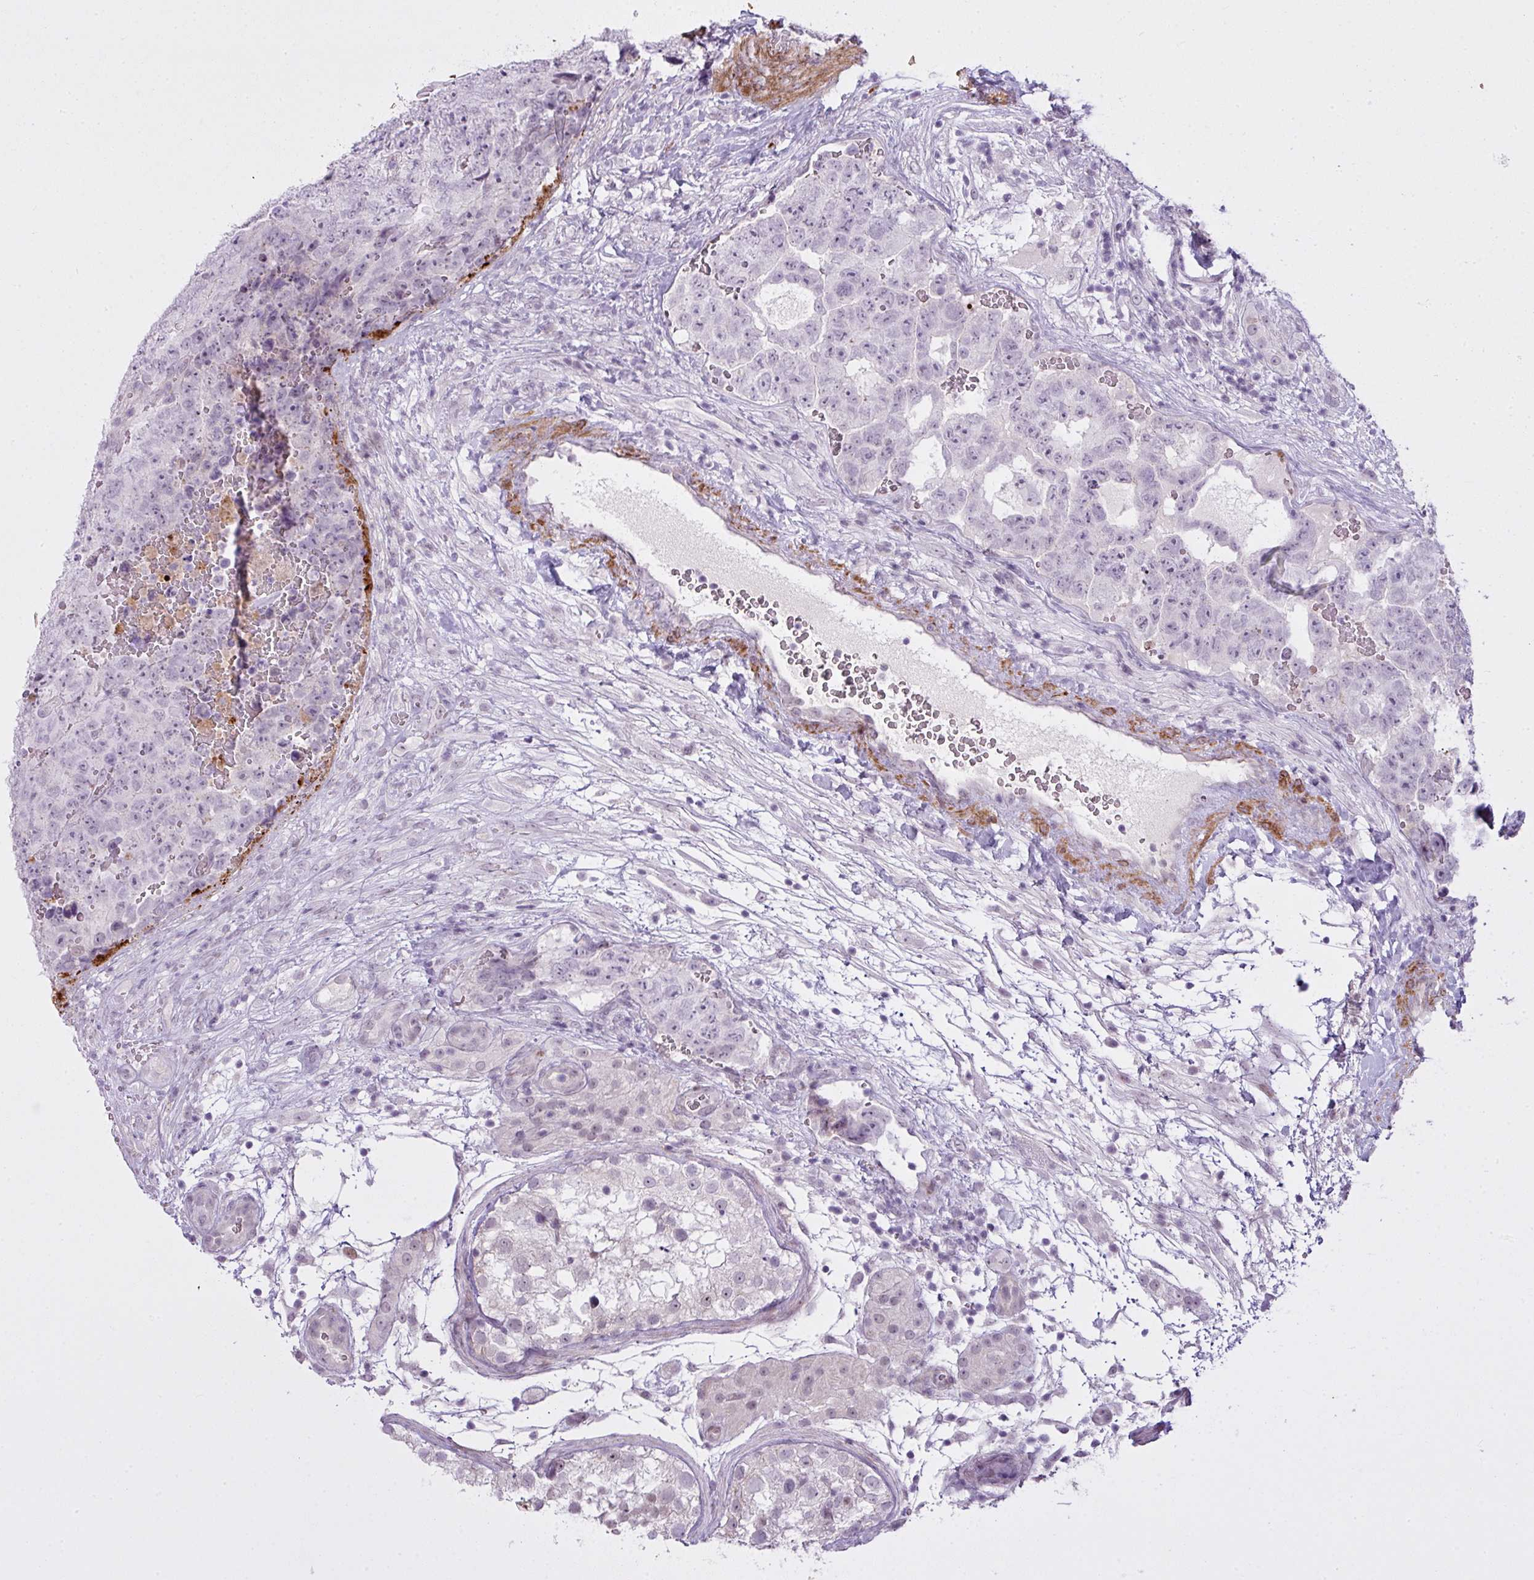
{"staining": {"intensity": "negative", "quantity": "none", "location": "none"}, "tissue": "testis cancer", "cell_type": "Tumor cells", "image_type": "cancer", "snomed": [{"axis": "morphology", "description": "Seminoma, NOS"}, {"axis": "morphology", "description": "Teratoma, malignant, NOS"}, {"axis": "topography", "description": "Testis"}], "caption": "Tumor cells are negative for protein expression in human testis cancer.", "gene": "ZNF688", "patient": {"sex": "male", "age": 34}}